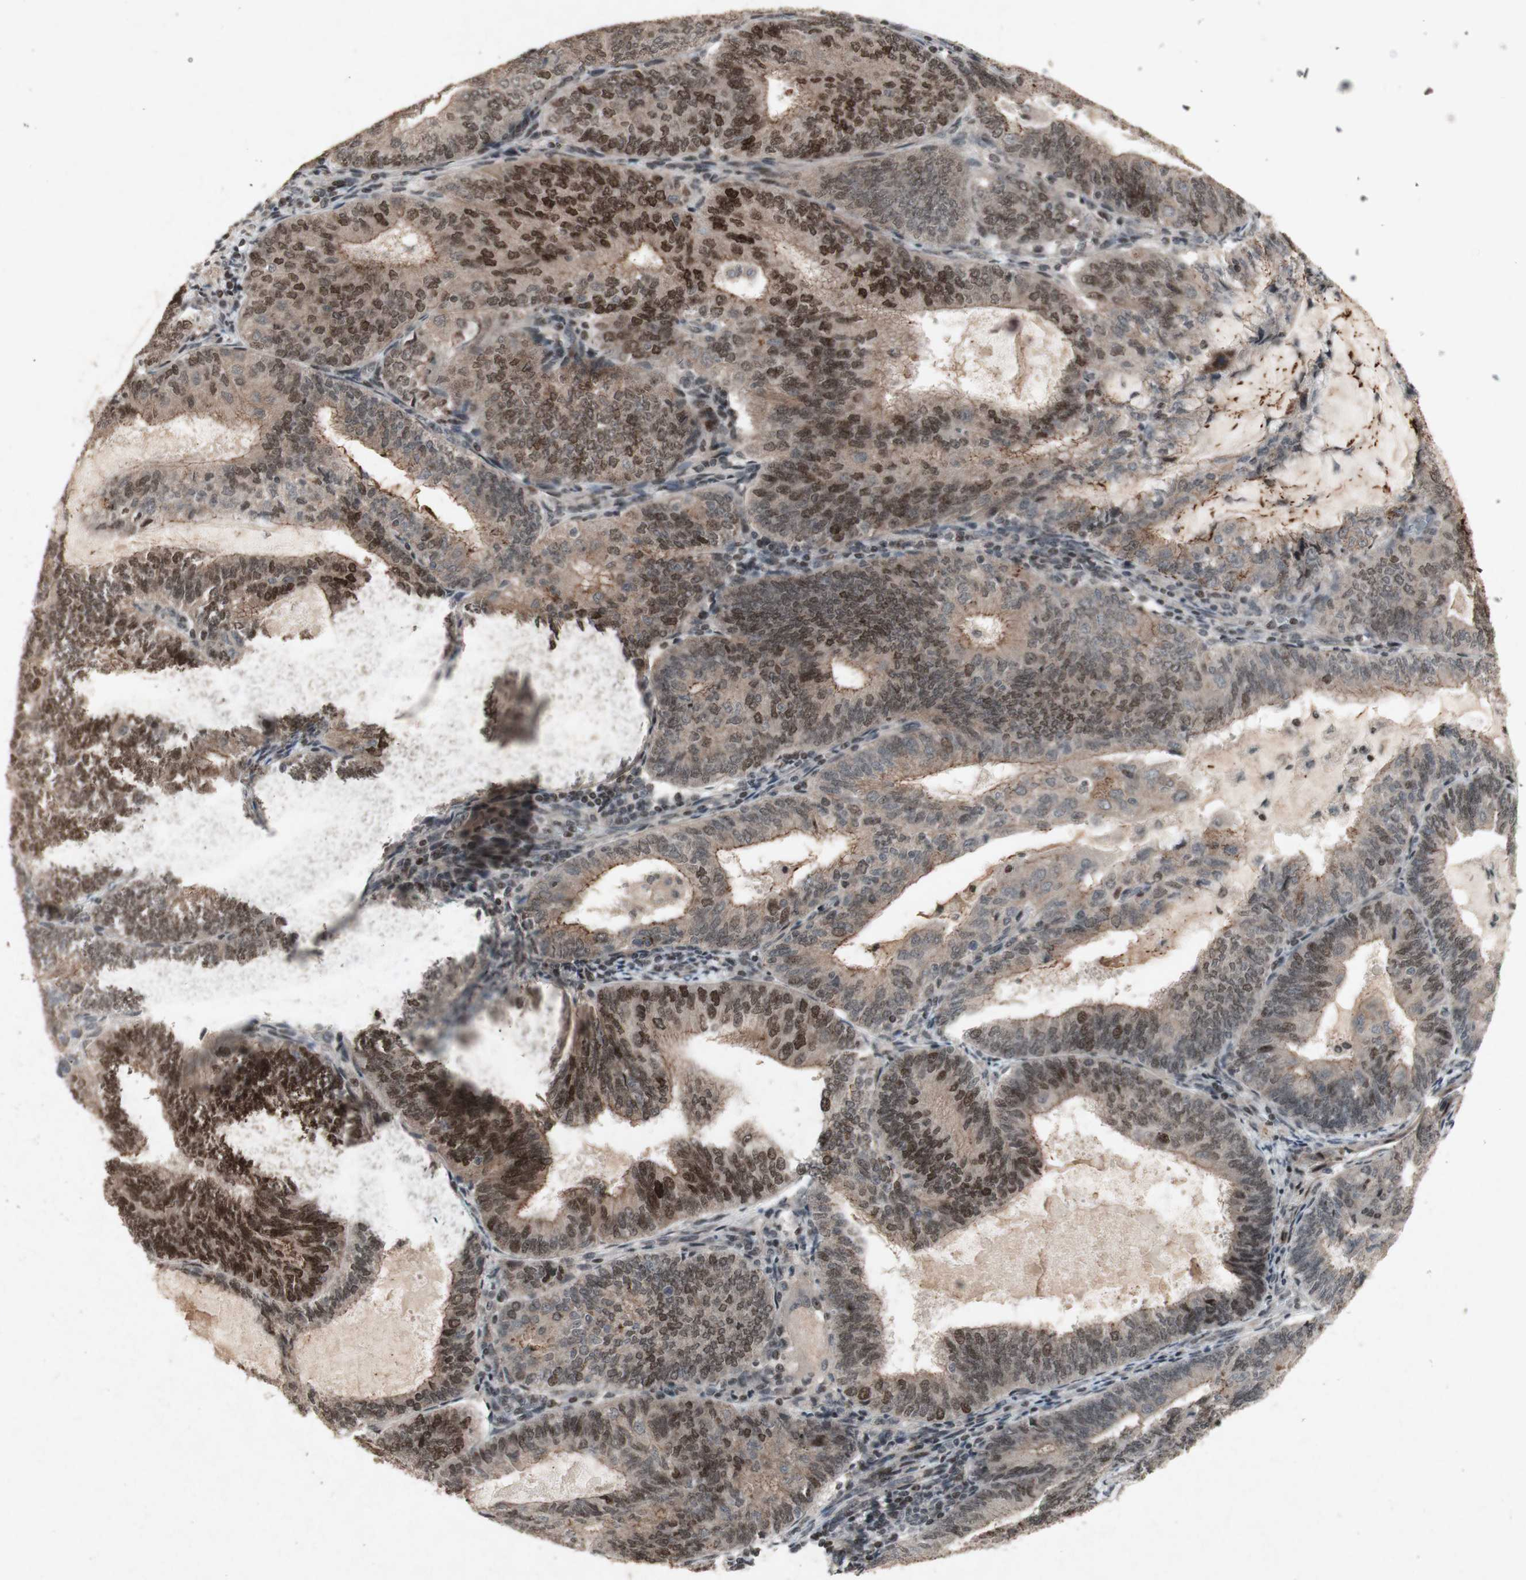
{"staining": {"intensity": "strong", "quantity": "<25%", "location": "cytoplasmic/membranous,nuclear"}, "tissue": "endometrial cancer", "cell_type": "Tumor cells", "image_type": "cancer", "snomed": [{"axis": "morphology", "description": "Adenocarcinoma, NOS"}, {"axis": "topography", "description": "Endometrium"}], "caption": "Immunohistochemistry staining of endometrial cancer (adenocarcinoma), which demonstrates medium levels of strong cytoplasmic/membranous and nuclear expression in approximately <25% of tumor cells indicating strong cytoplasmic/membranous and nuclear protein expression. The staining was performed using DAB (brown) for protein detection and nuclei were counterstained in hematoxylin (blue).", "gene": "PLXNA1", "patient": {"sex": "female", "age": 81}}